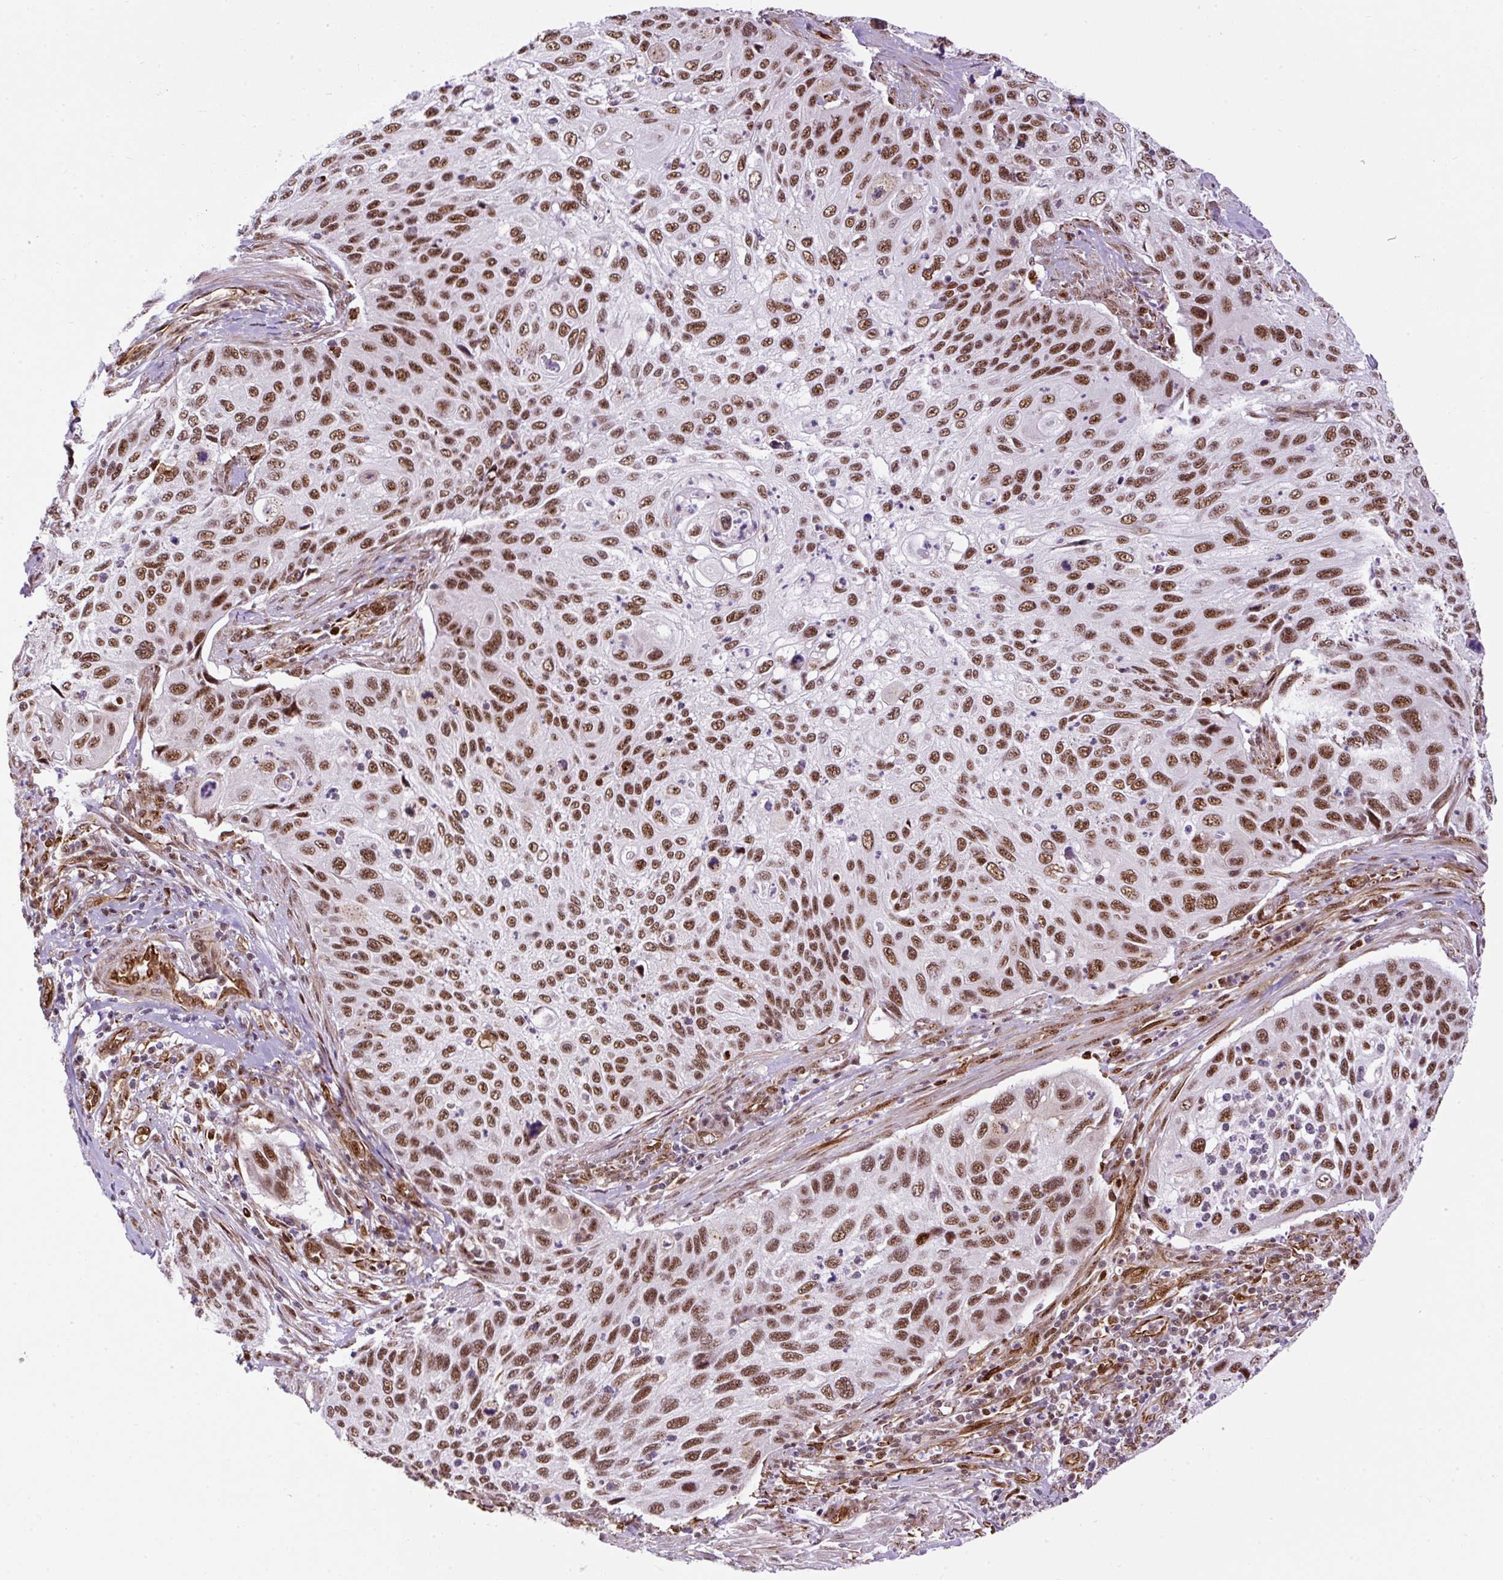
{"staining": {"intensity": "moderate", "quantity": ">75%", "location": "nuclear"}, "tissue": "cervical cancer", "cell_type": "Tumor cells", "image_type": "cancer", "snomed": [{"axis": "morphology", "description": "Squamous cell carcinoma, NOS"}, {"axis": "topography", "description": "Cervix"}], "caption": "This is a micrograph of immunohistochemistry (IHC) staining of squamous cell carcinoma (cervical), which shows moderate staining in the nuclear of tumor cells.", "gene": "LUC7L2", "patient": {"sex": "female", "age": 70}}